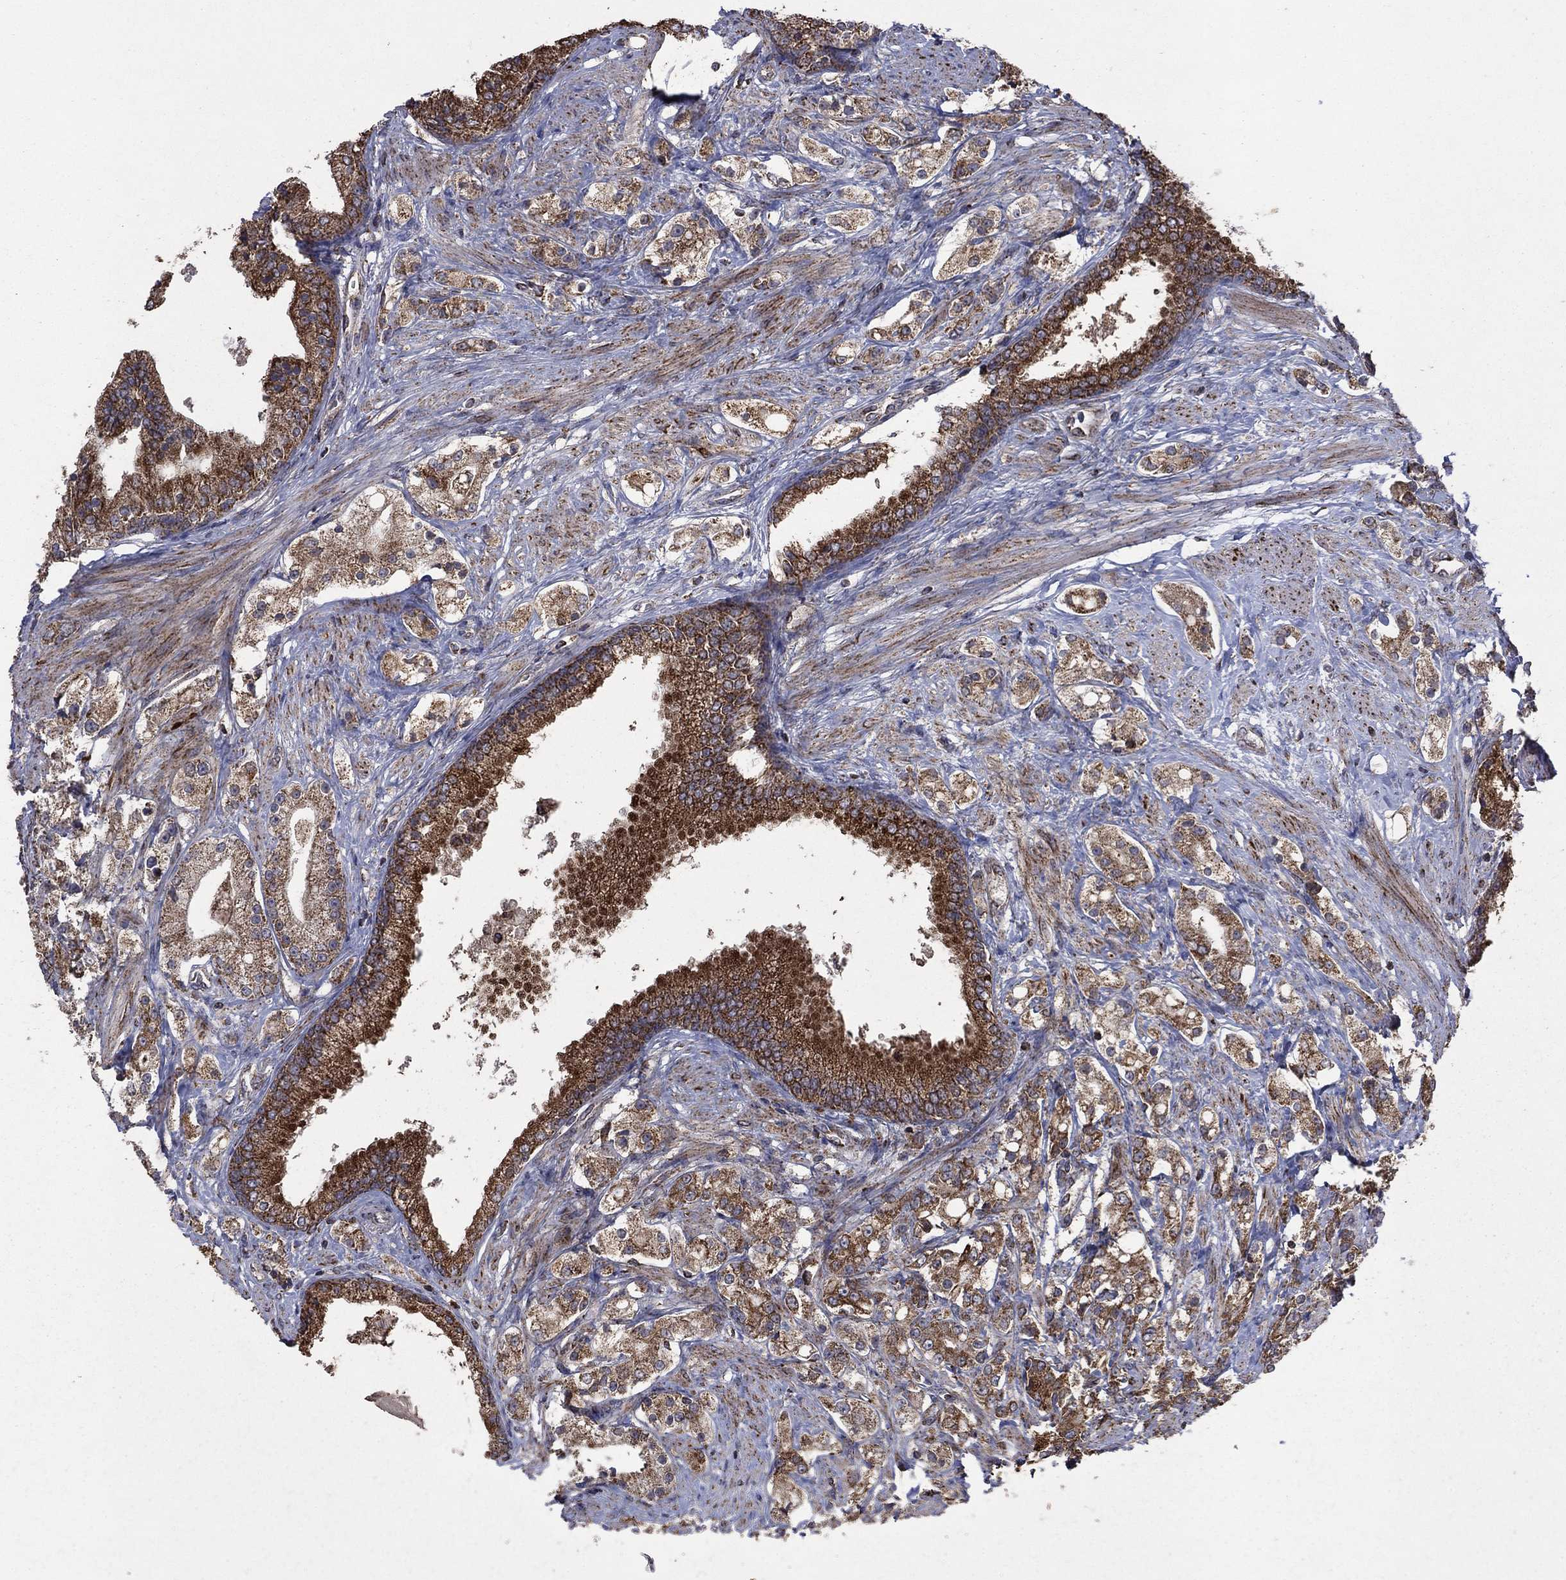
{"staining": {"intensity": "strong", "quantity": "25%-75%", "location": "cytoplasmic/membranous"}, "tissue": "prostate cancer", "cell_type": "Tumor cells", "image_type": "cancer", "snomed": [{"axis": "morphology", "description": "Adenocarcinoma, NOS"}, {"axis": "topography", "description": "Prostate and seminal vesicle, NOS"}, {"axis": "topography", "description": "Prostate"}], "caption": "Brown immunohistochemical staining in human prostate adenocarcinoma reveals strong cytoplasmic/membranous expression in approximately 25%-75% of tumor cells.", "gene": "DPH1", "patient": {"sex": "male", "age": 67}}